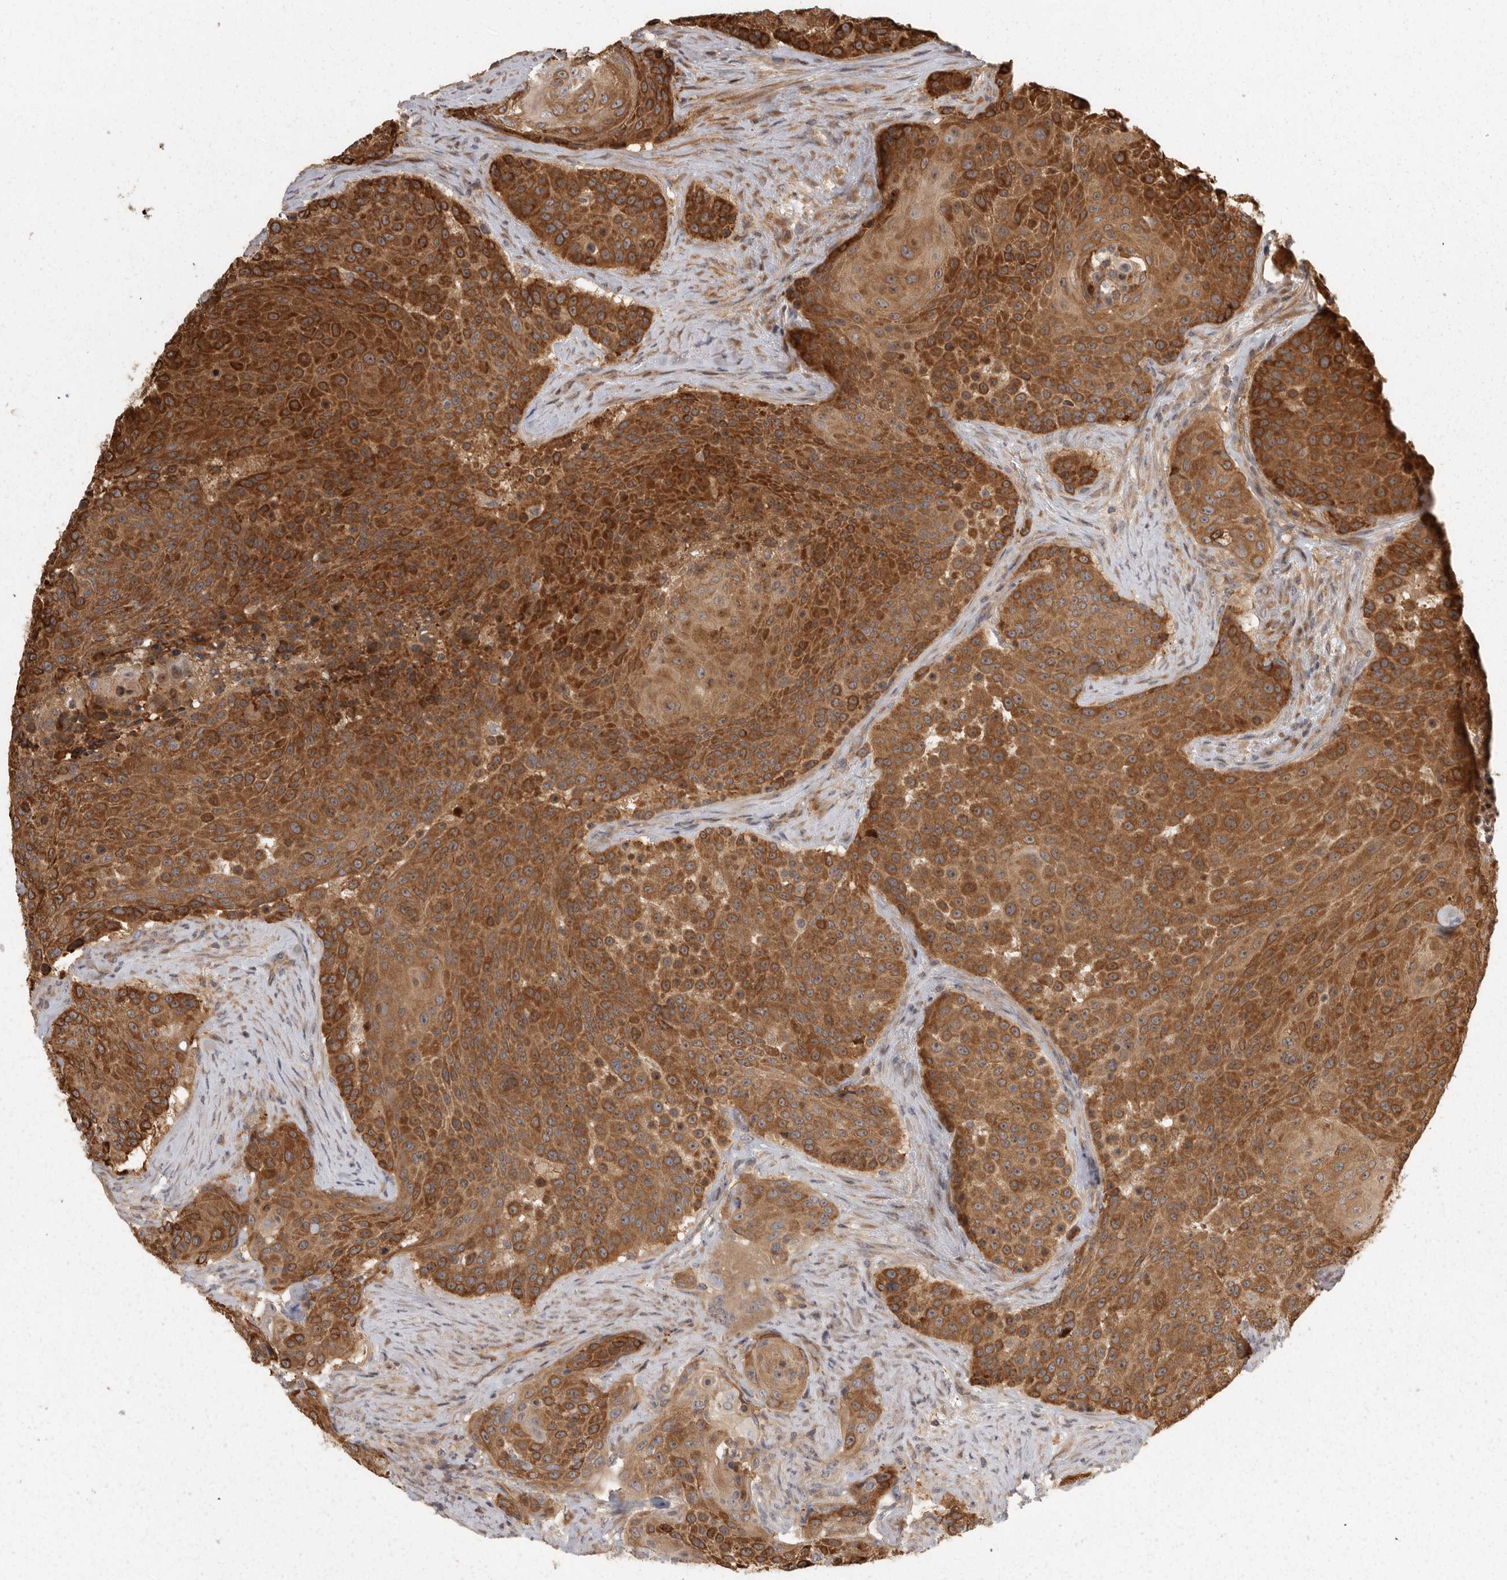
{"staining": {"intensity": "strong", "quantity": ">75%", "location": "cytoplasmic/membranous"}, "tissue": "urothelial cancer", "cell_type": "Tumor cells", "image_type": "cancer", "snomed": [{"axis": "morphology", "description": "Urothelial carcinoma, High grade"}, {"axis": "topography", "description": "Urinary bladder"}], "caption": "Human urothelial cancer stained for a protein (brown) displays strong cytoplasmic/membranous positive expression in approximately >75% of tumor cells.", "gene": "SWT1", "patient": {"sex": "female", "age": 63}}